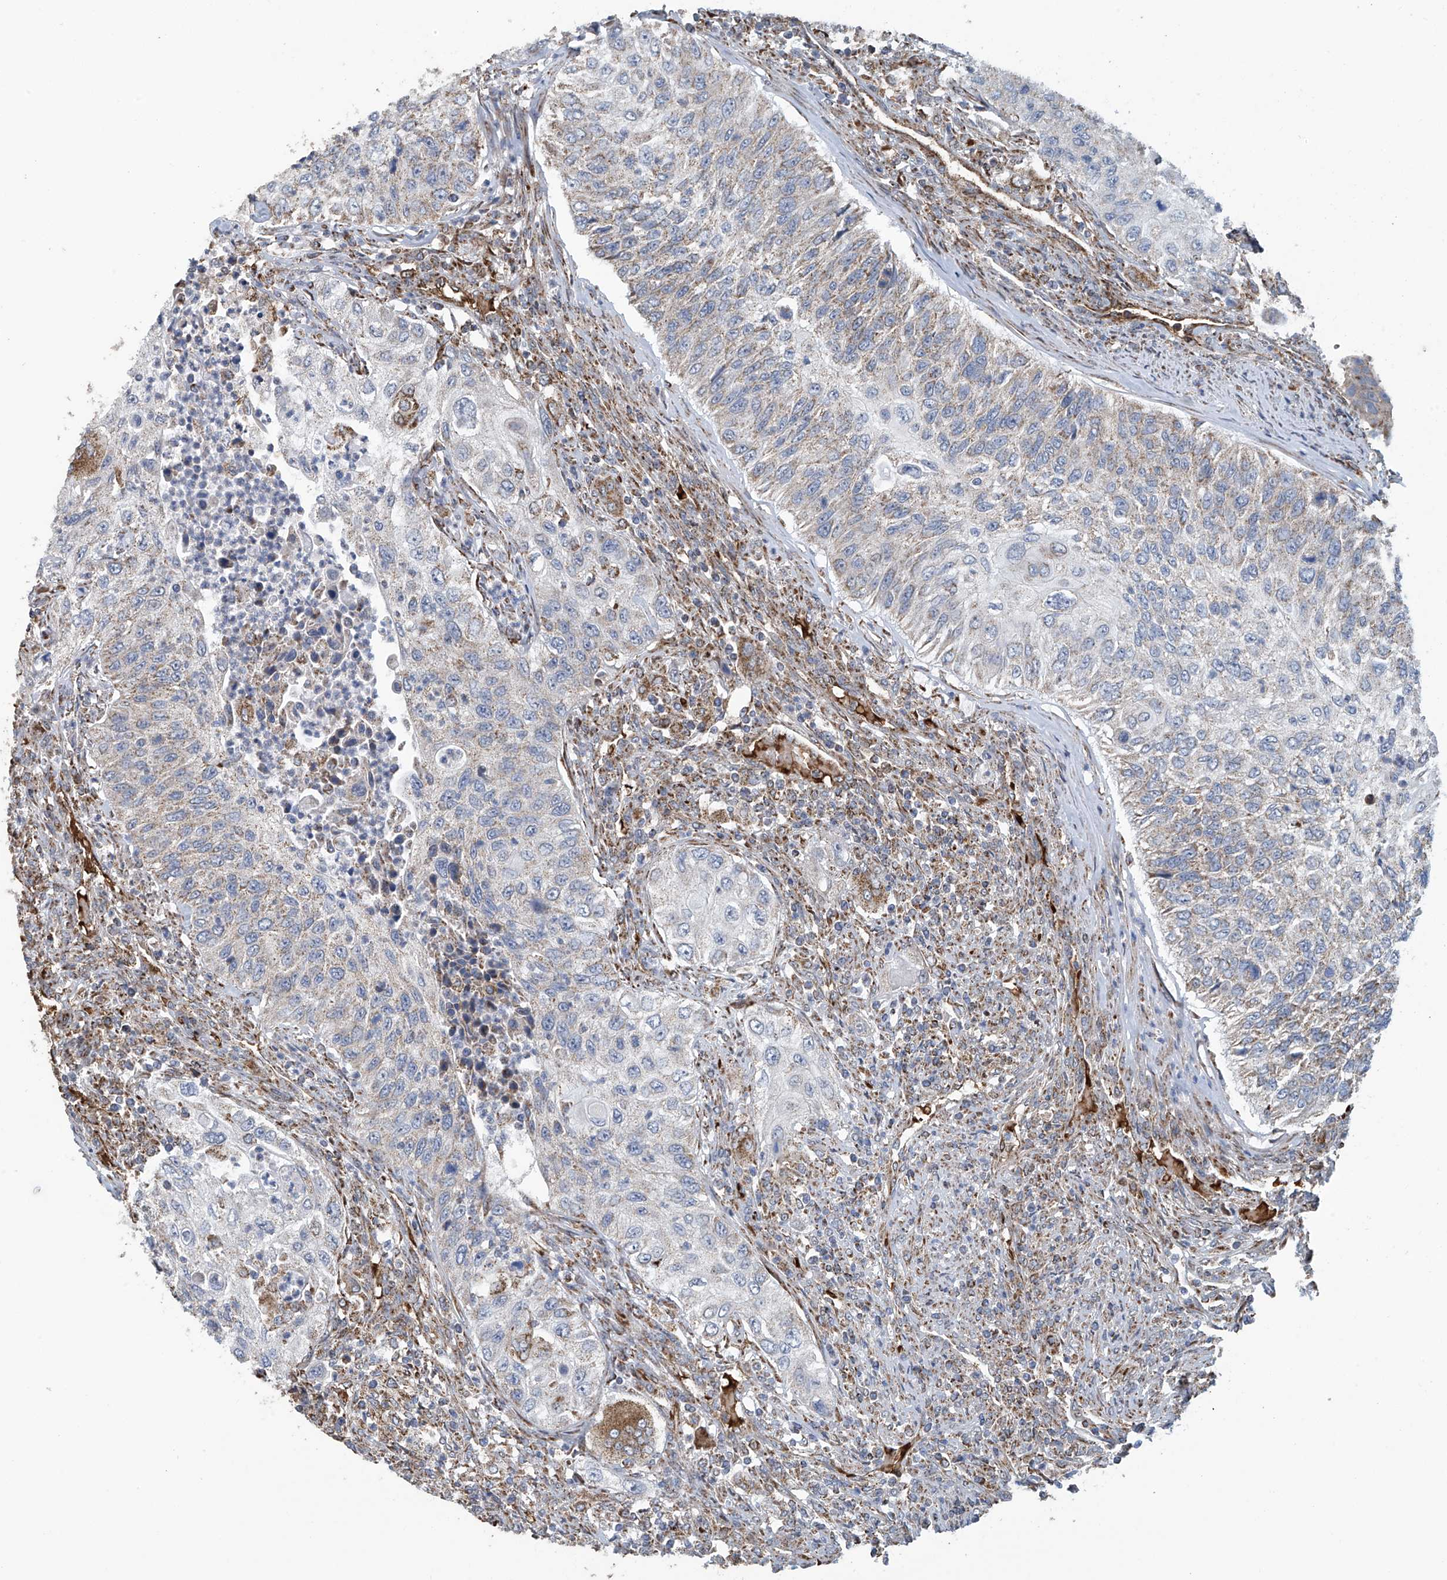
{"staining": {"intensity": "weak", "quantity": "25%-75%", "location": "cytoplasmic/membranous"}, "tissue": "urothelial cancer", "cell_type": "Tumor cells", "image_type": "cancer", "snomed": [{"axis": "morphology", "description": "Urothelial carcinoma, High grade"}, {"axis": "topography", "description": "Urinary bladder"}], "caption": "Immunohistochemistry micrograph of neoplastic tissue: urothelial carcinoma (high-grade) stained using IHC exhibits low levels of weak protein expression localized specifically in the cytoplasmic/membranous of tumor cells, appearing as a cytoplasmic/membranous brown color.", "gene": "COMMD1", "patient": {"sex": "female", "age": 60}}